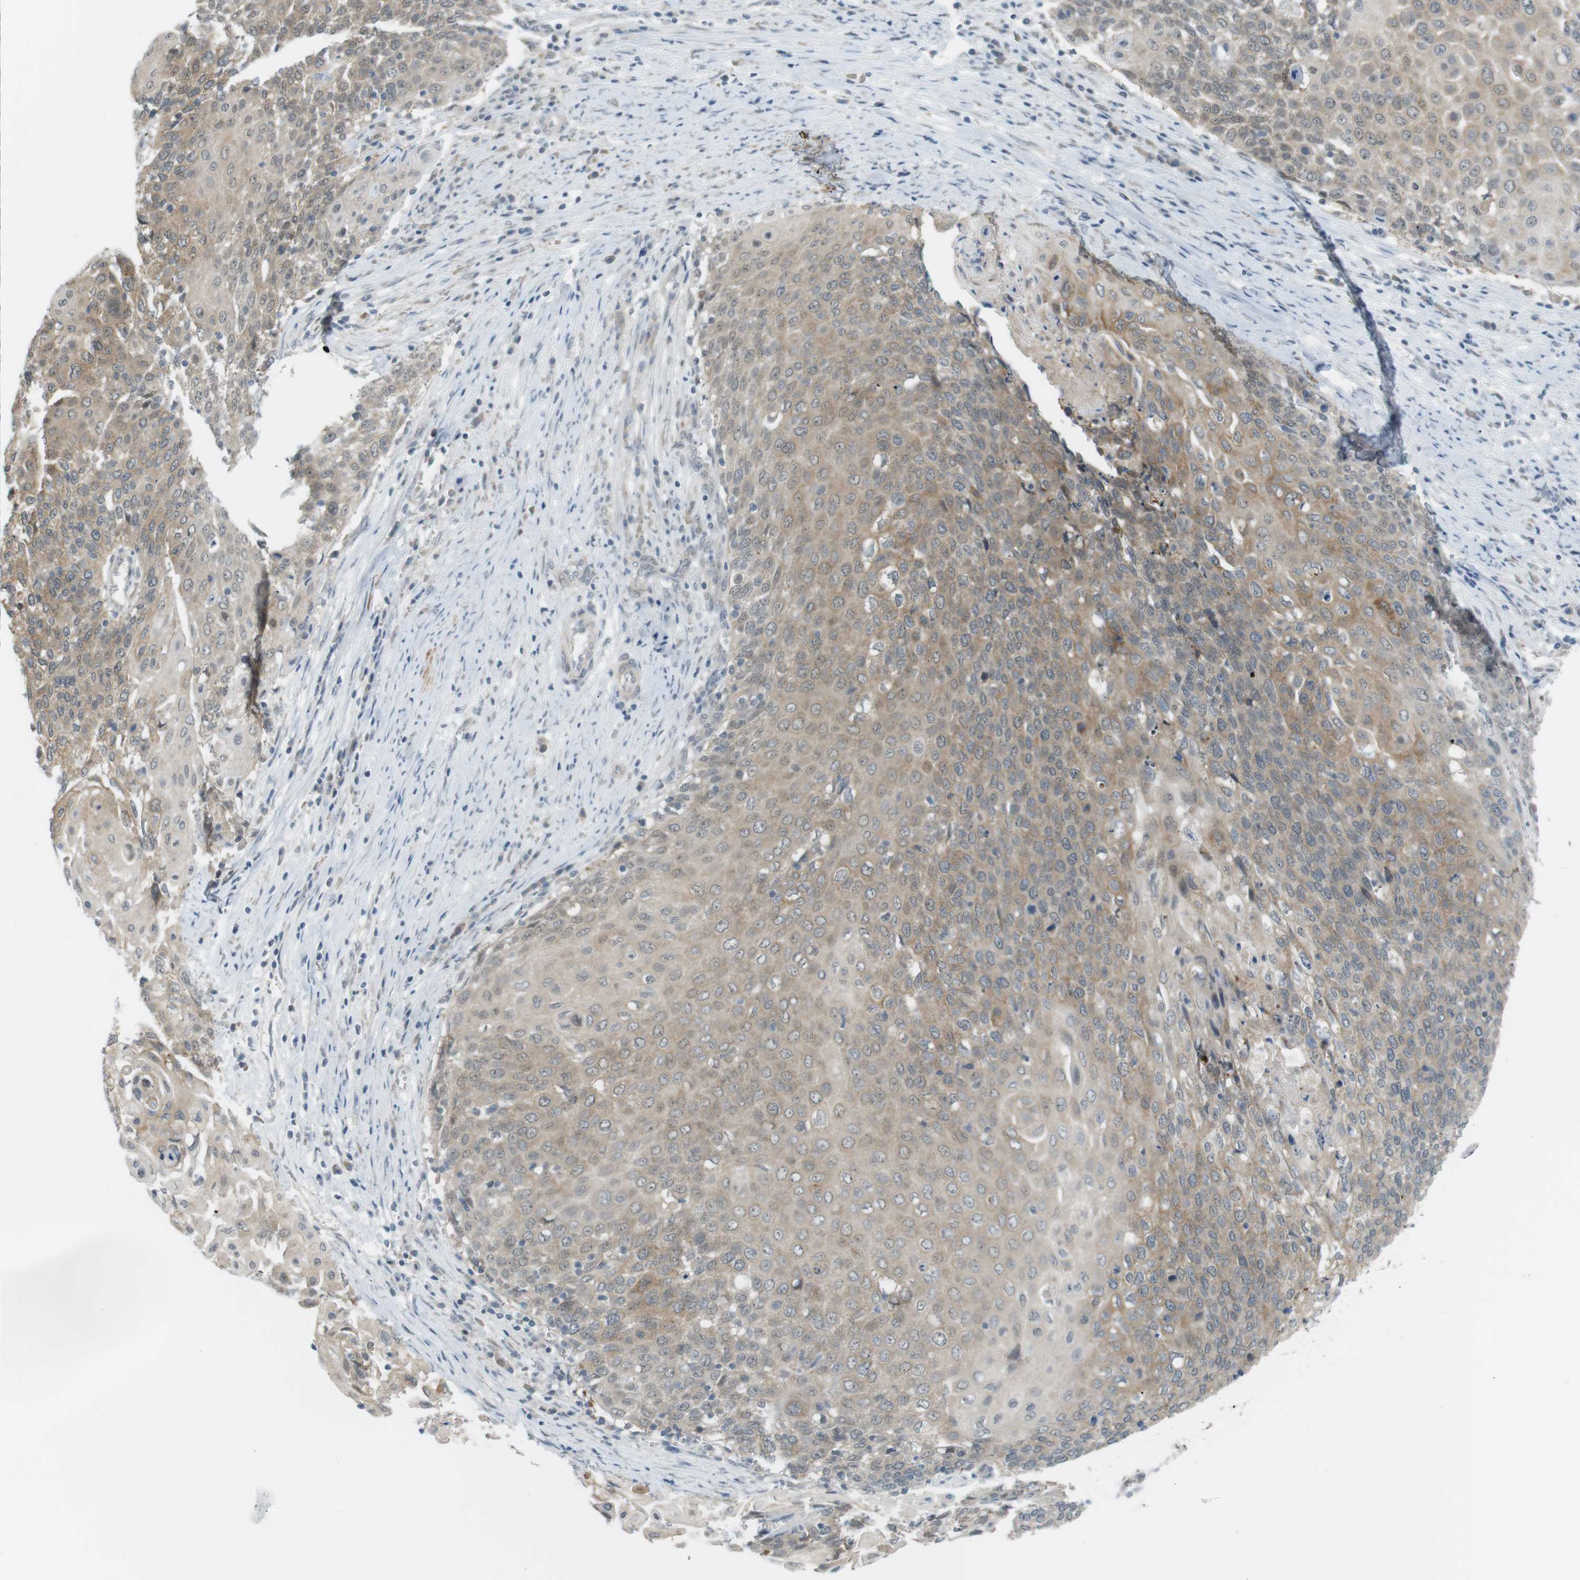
{"staining": {"intensity": "weak", "quantity": ">75%", "location": "cytoplasmic/membranous"}, "tissue": "cervical cancer", "cell_type": "Tumor cells", "image_type": "cancer", "snomed": [{"axis": "morphology", "description": "Squamous cell carcinoma, NOS"}, {"axis": "topography", "description": "Cervix"}], "caption": "Immunohistochemical staining of human cervical cancer demonstrates low levels of weak cytoplasmic/membranous protein positivity in about >75% of tumor cells. The staining was performed using DAB (3,3'-diaminobenzidine), with brown indicating positive protein expression. Nuclei are stained blue with hematoxylin.", "gene": "RTN3", "patient": {"sex": "female", "age": 39}}